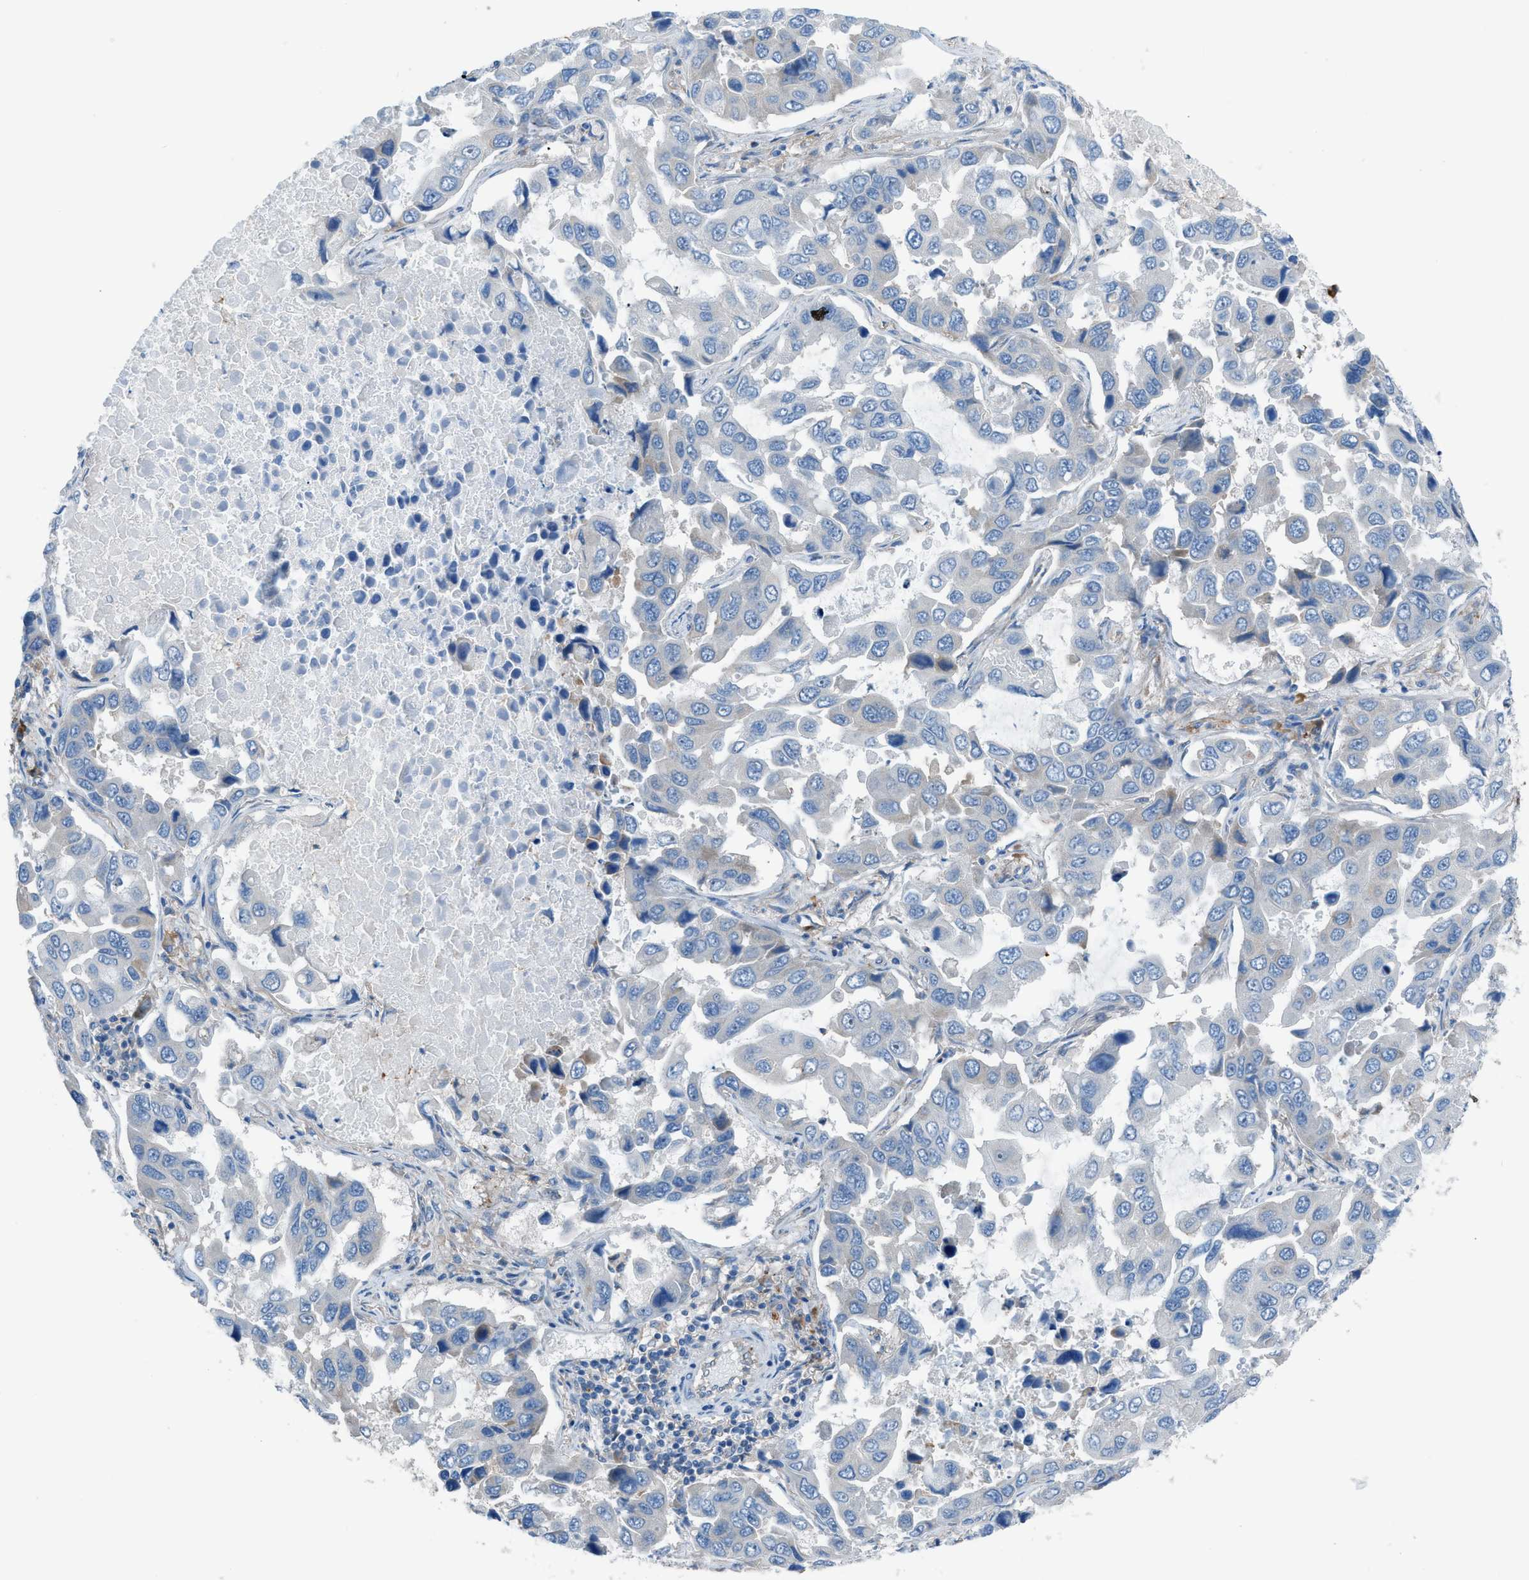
{"staining": {"intensity": "weak", "quantity": "<25%", "location": "cytoplasmic/membranous"}, "tissue": "lung cancer", "cell_type": "Tumor cells", "image_type": "cancer", "snomed": [{"axis": "morphology", "description": "Adenocarcinoma, NOS"}, {"axis": "topography", "description": "Lung"}], "caption": "Adenocarcinoma (lung) stained for a protein using immunohistochemistry exhibits no expression tumor cells.", "gene": "HEG1", "patient": {"sex": "male", "age": 64}}